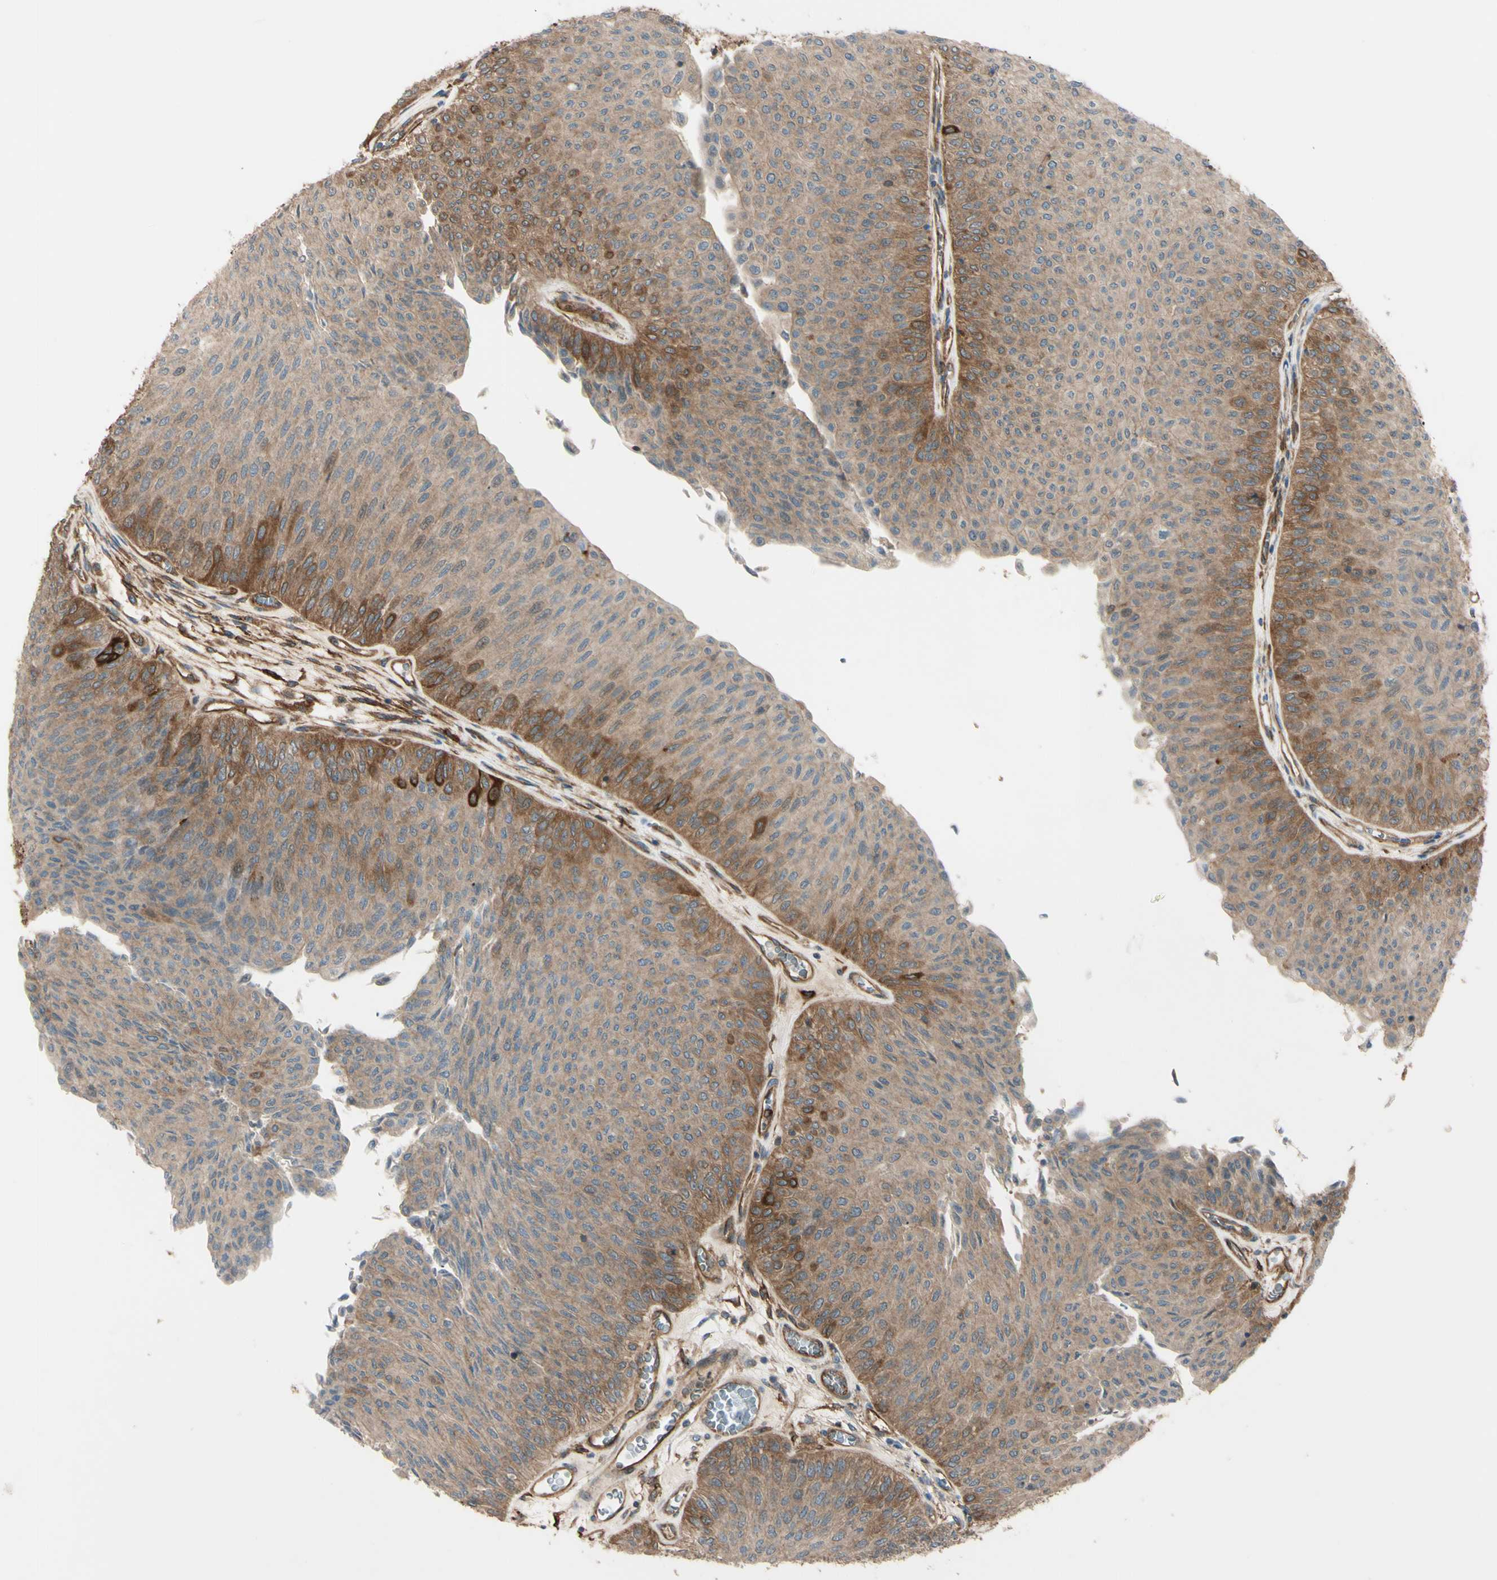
{"staining": {"intensity": "moderate", "quantity": ">75%", "location": "cytoplasmic/membranous"}, "tissue": "urothelial cancer", "cell_type": "Tumor cells", "image_type": "cancer", "snomed": [{"axis": "morphology", "description": "Urothelial carcinoma, Low grade"}, {"axis": "topography", "description": "Urinary bladder"}], "caption": "Immunohistochemistry image of neoplastic tissue: urothelial cancer stained using IHC exhibits medium levels of moderate protein expression localized specifically in the cytoplasmic/membranous of tumor cells, appearing as a cytoplasmic/membranous brown color.", "gene": "PTPN12", "patient": {"sex": "male", "age": 78}}